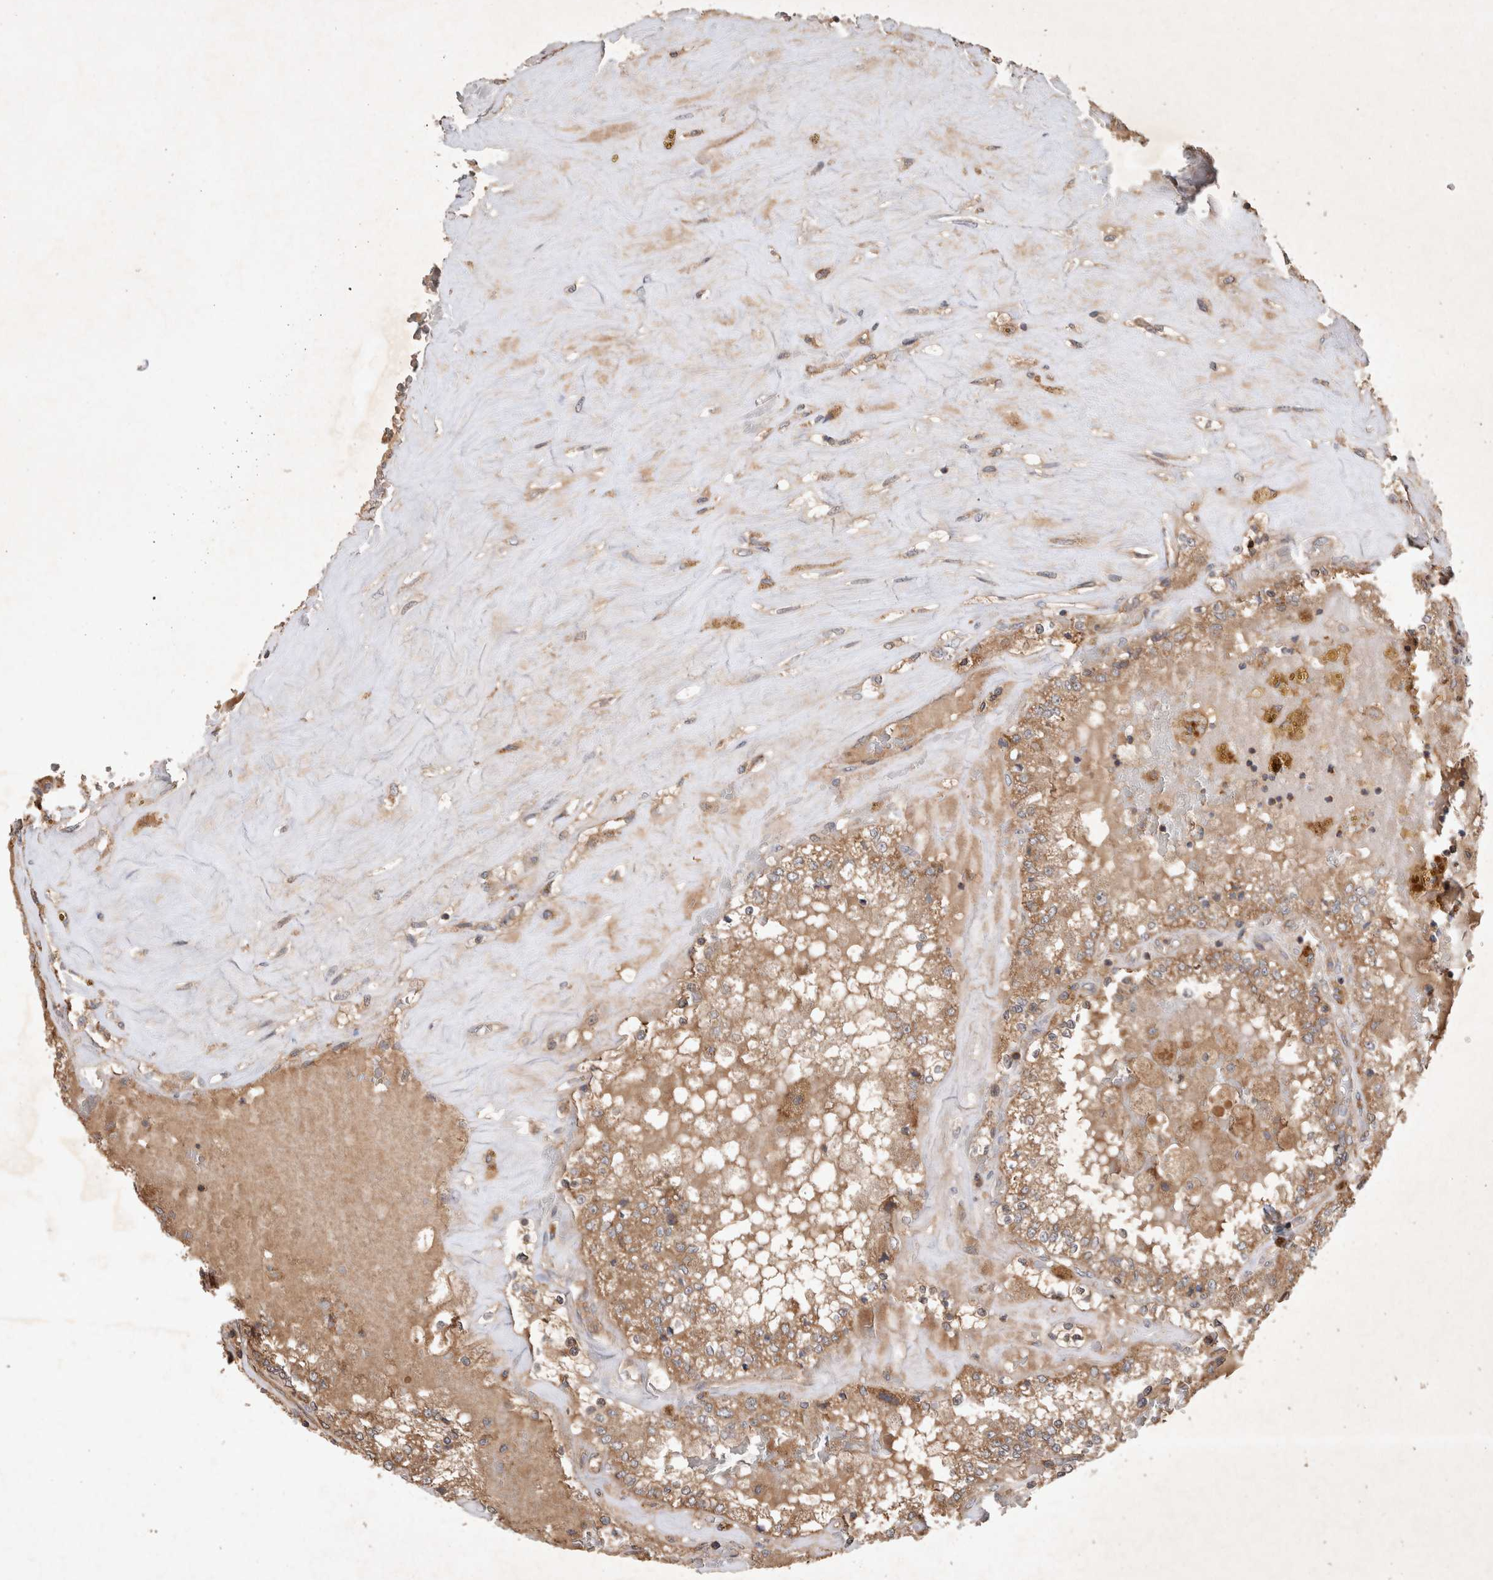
{"staining": {"intensity": "moderate", "quantity": ">75%", "location": "cytoplasmic/membranous"}, "tissue": "renal cancer", "cell_type": "Tumor cells", "image_type": "cancer", "snomed": [{"axis": "morphology", "description": "Adenocarcinoma, NOS"}, {"axis": "topography", "description": "Kidney"}], "caption": "A brown stain labels moderate cytoplasmic/membranous positivity of a protein in renal cancer (adenocarcinoma) tumor cells.", "gene": "SERAC1", "patient": {"sex": "female", "age": 56}}